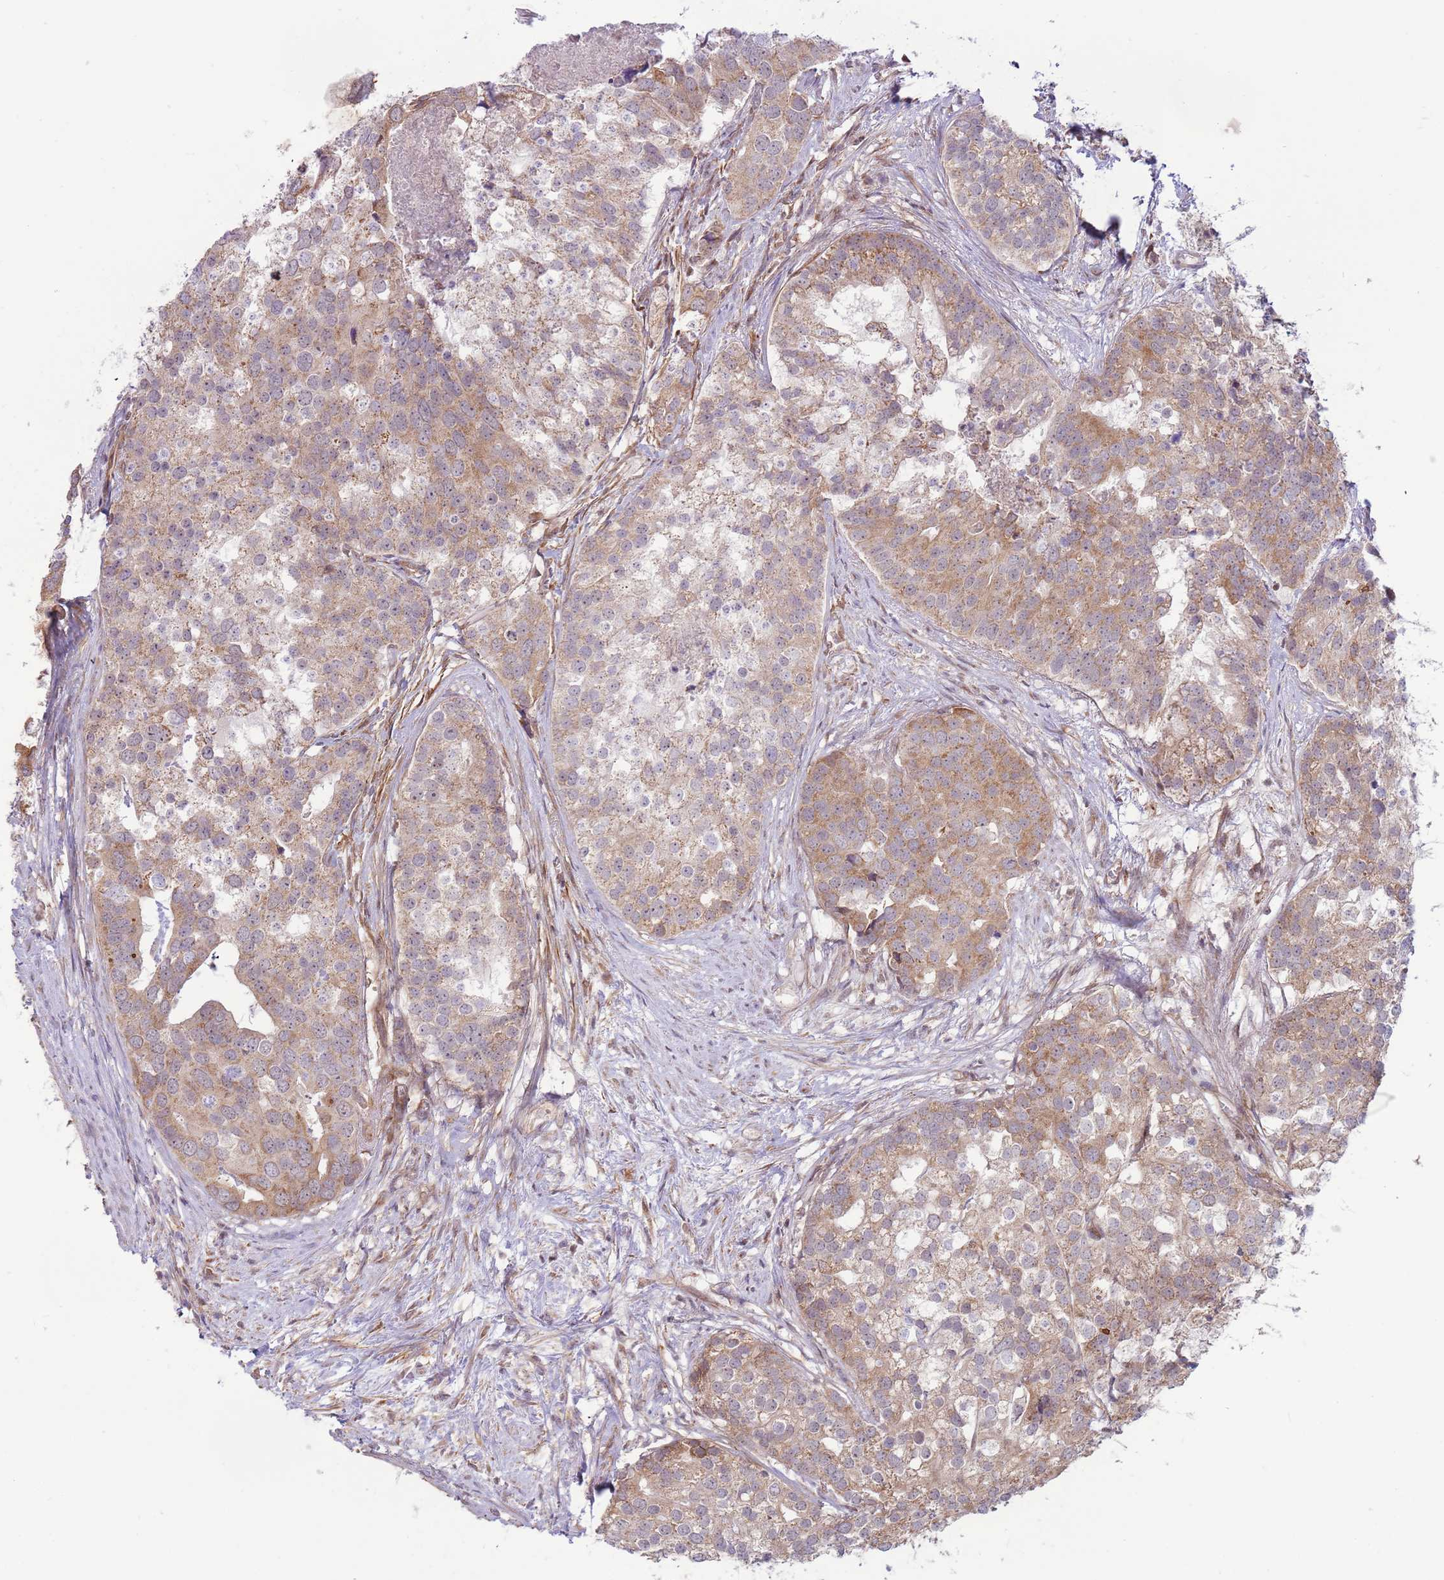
{"staining": {"intensity": "moderate", "quantity": "25%-75%", "location": "cytoplasmic/membranous"}, "tissue": "prostate cancer", "cell_type": "Tumor cells", "image_type": "cancer", "snomed": [{"axis": "morphology", "description": "Adenocarcinoma, High grade"}, {"axis": "topography", "description": "Prostate"}], "caption": "Prostate cancer (high-grade adenocarcinoma) stained for a protein exhibits moderate cytoplasmic/membranous positivity in tumor cells.", "gene": "DCAF4", "patient": {"sex": "male", "age": 62}}